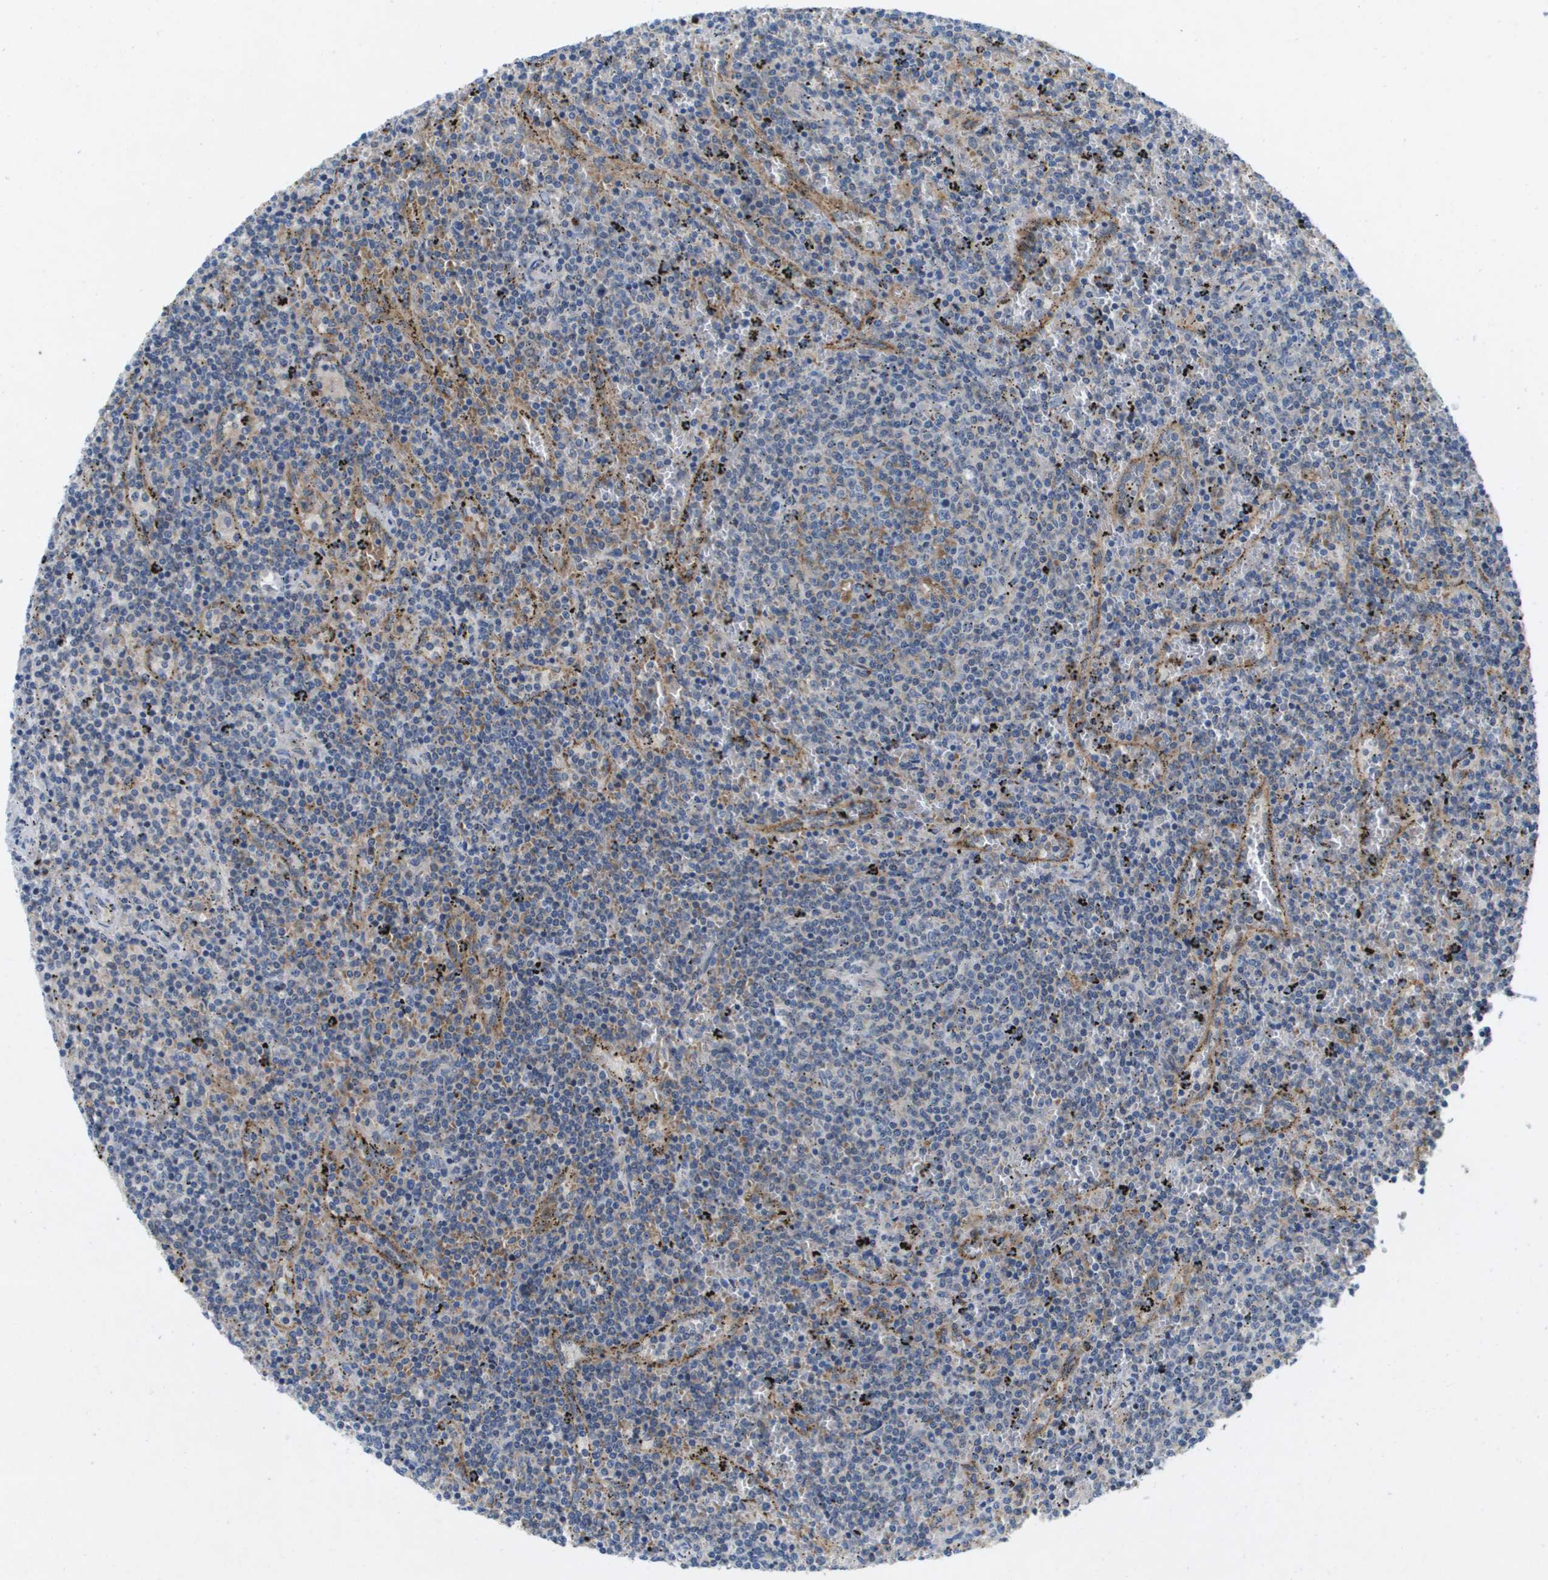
{"staining": {"intensity": "weak", "quantity": "<25%", "location": "cytoplasmic/membranous"}, "tissue": "lymphoma", "cell_type": "Tumor cells", "image_type": "cancer", "snomed": [{"axis": "morphology", "description": "Malignant lymphoma, non-Hodgkin's type, Low grade"}, {"axis": "topography", "description": "Spleen"}], "caption": "Tumor cells are negative for brown protein staining in malignant lymphoma, non-Hodgkin's type (low-grade).", "gene": "LIPG", "patient": {"sex": "female", "age": 50}}